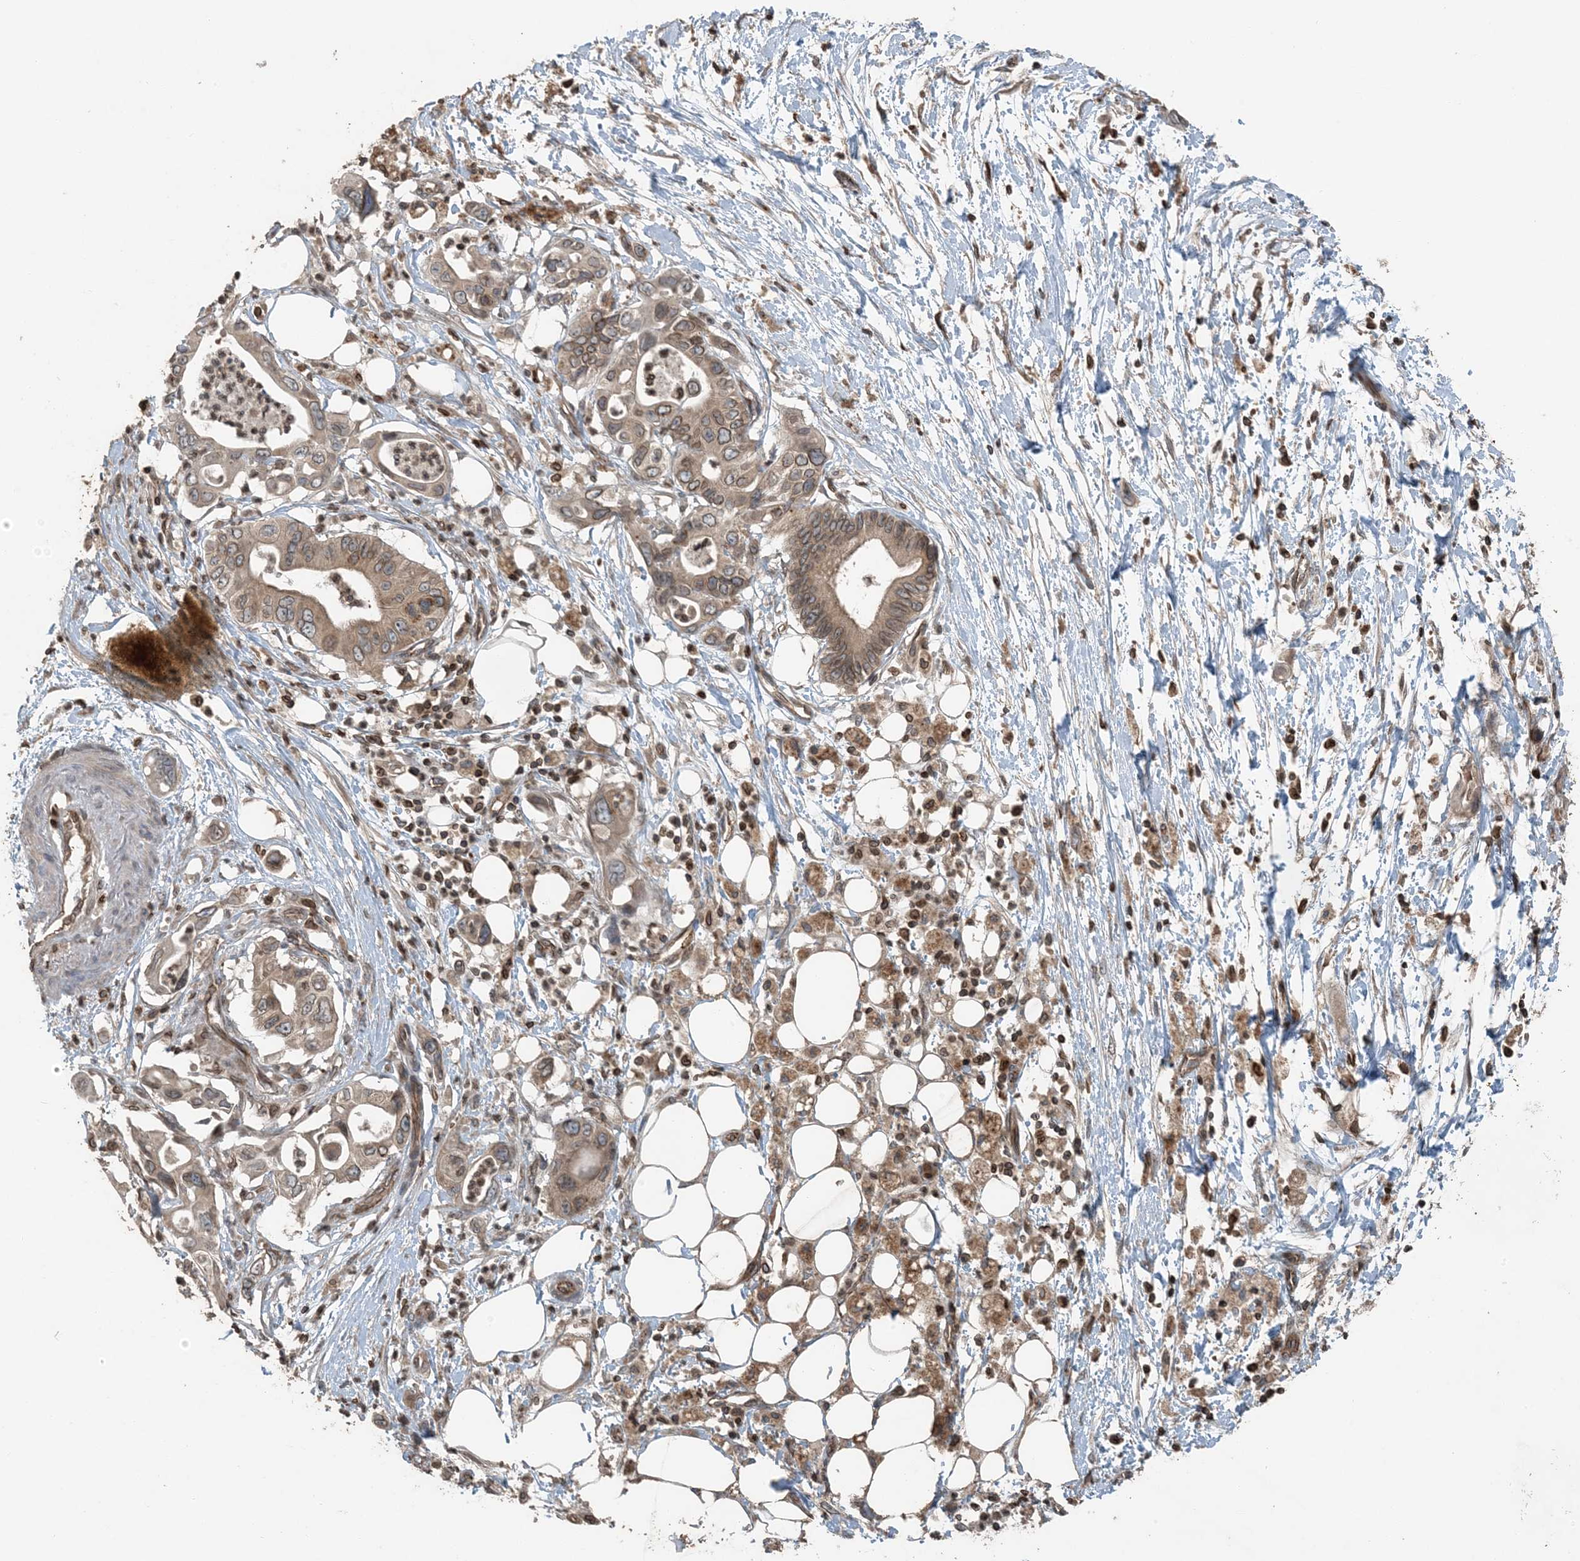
{"staining": {"intensity": "moderate", "quantity": ">75%", "location": "cytoplasmic/membranous,nuclear"}, "tissue": "pancreatic cancer", "cell_type": "Tumor cells", "image_type": "cancer", "snomed": [{"axis": "morphology", "description": "Adenocarcinoma, NOS"}, {"axis": "topography", "description": "Pancreas"}], "caption": "Immunohistochemistry of human pancreatic cancer shows medium levels of moderate cytoplasmic/membranous and nuclear staining in approximately >75% of tumor cells.", "gene": "ZFAND2B", "patient": {"sex": "male", "age": 66}}